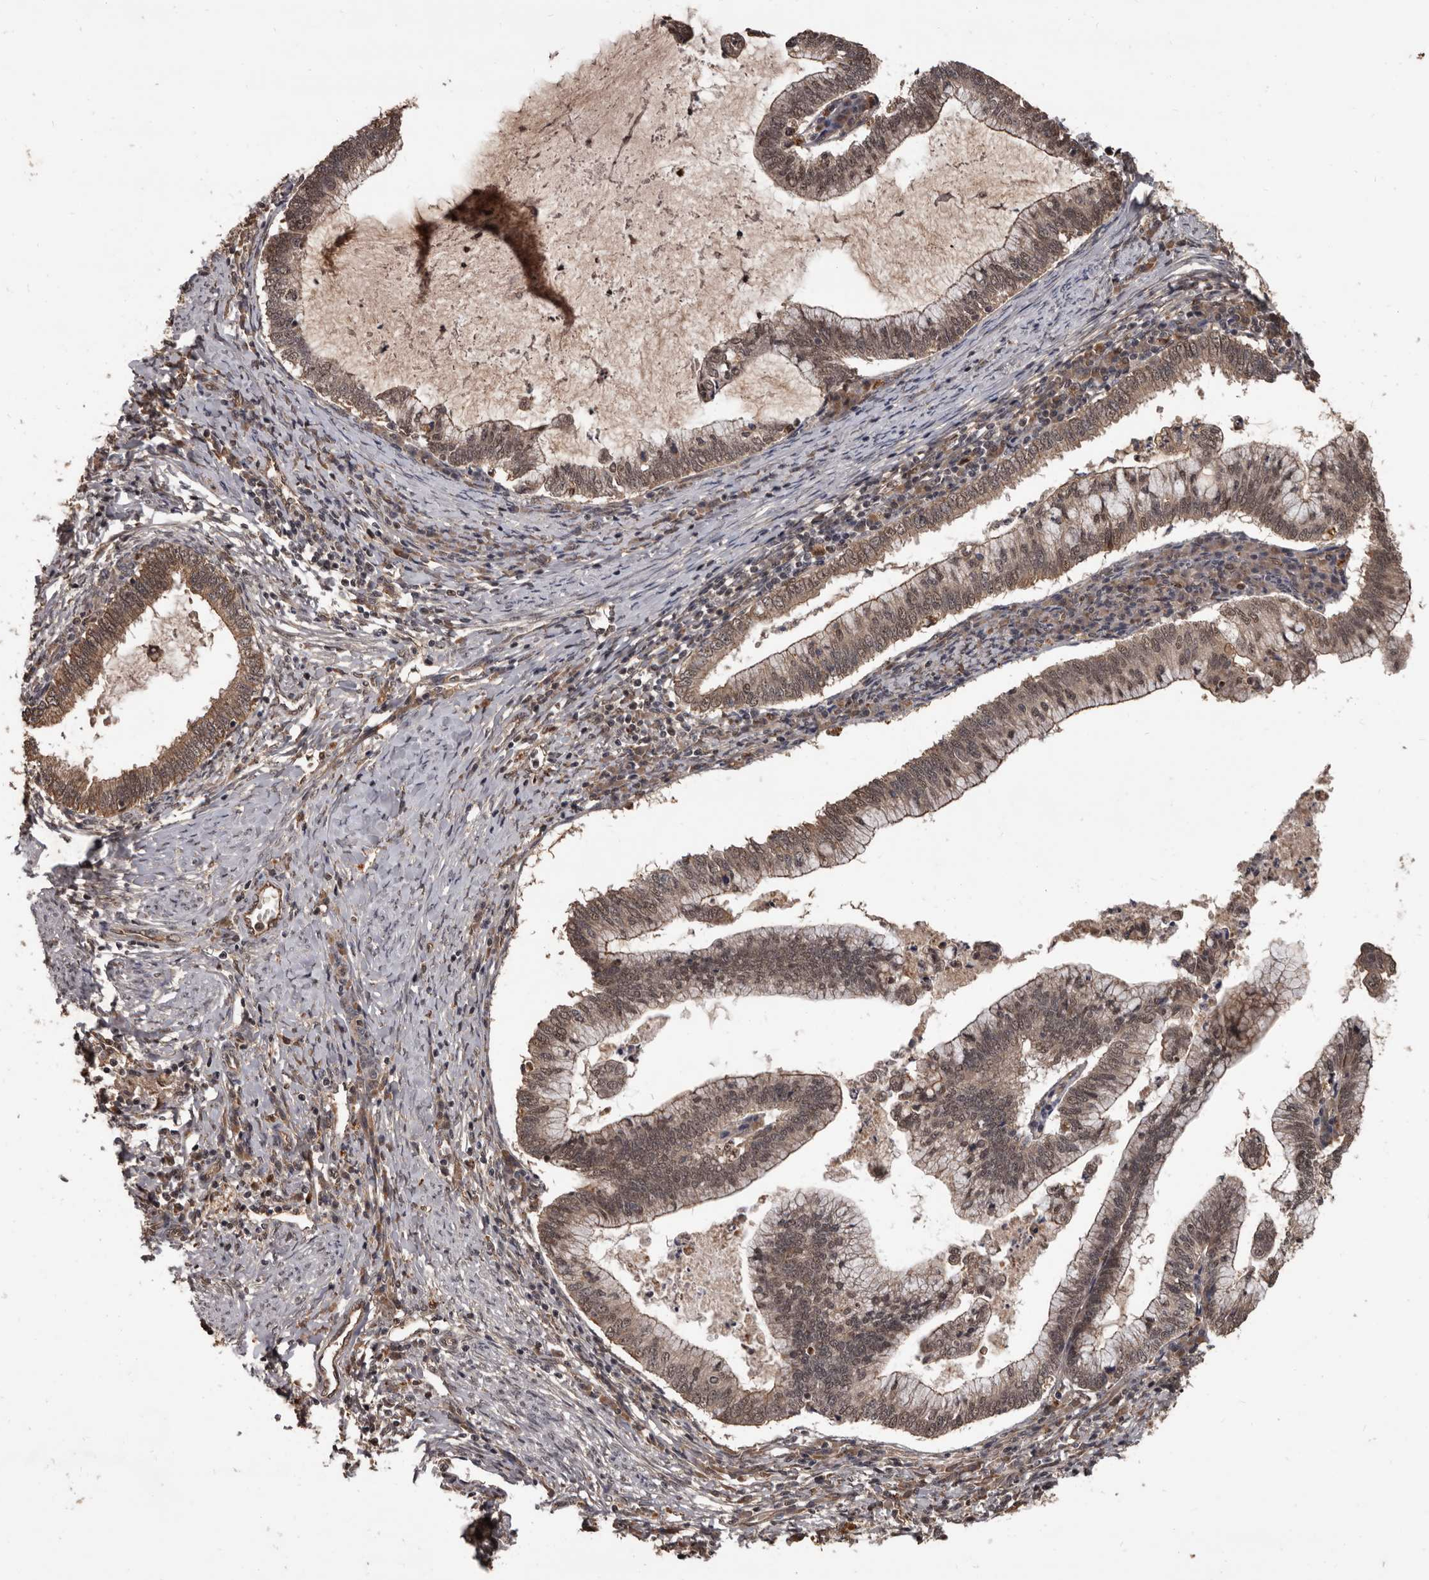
{"staining": {"intensity": "weak", "quantity": ">75%", "location": "nuclear"}, "tissue": "cervical cancer", "cell_type": "Tumor cells", "image_type": "cancer", "snomed": [{"axis": "morphology", "description": "Adenocarcinoma, NOS"}, {"axis": "topography", "description": "Cervix"}], "caption": "Immunohistochemical staining of cervical cancer (adenocarcinoma) displays low levels of weak nuclear staining in approximately >75% of tumor cells.", "gene": "AHR", "patient": {"sex": "female", "age": 36}}